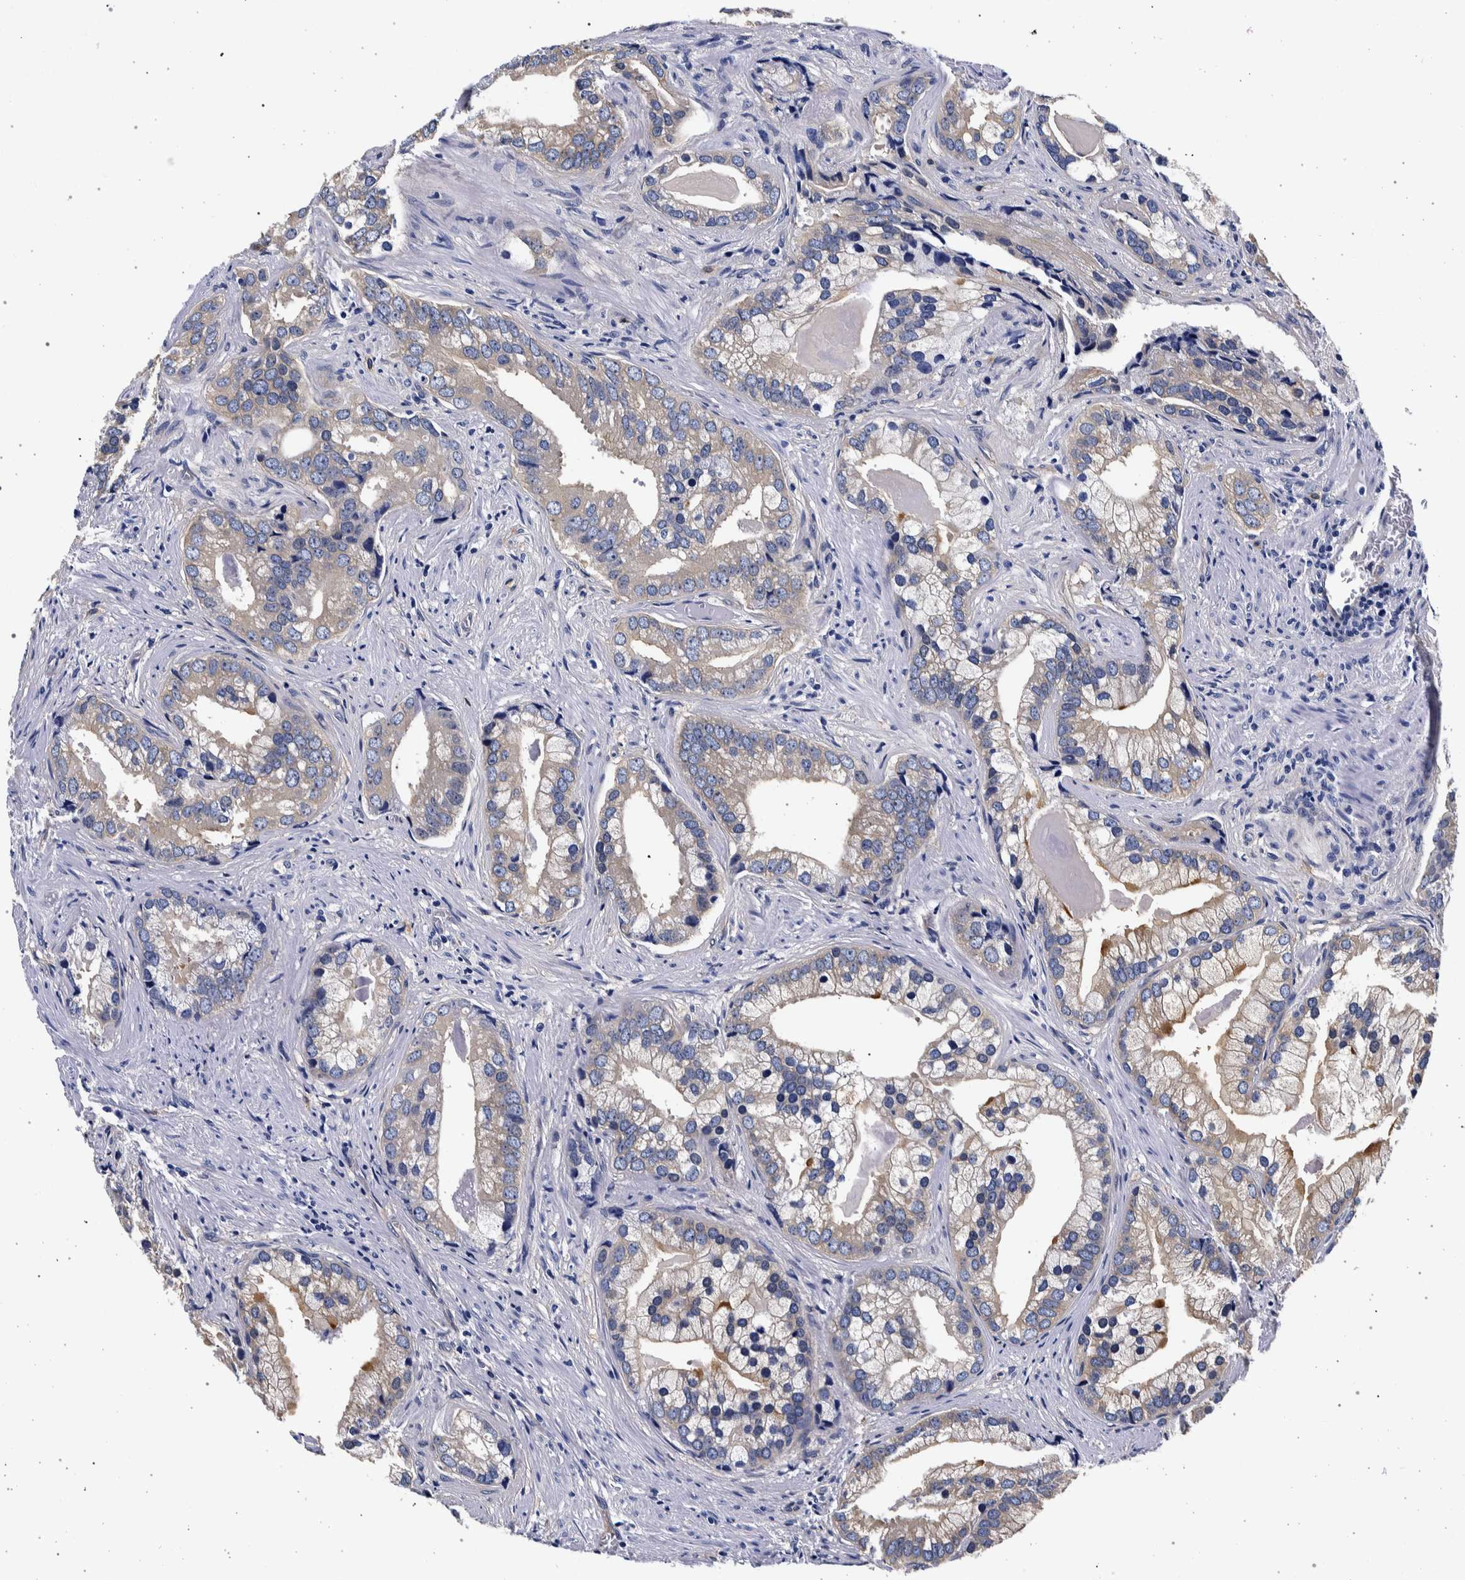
{"staining": {"intensity": "weak", "quantity": "<25%", "location": "cytoplasmic/membranous"}, "tissue": "prostate cancer", "cell_type": "Tumor cells", "image_type": "cancer", "snomed": [{"axis": "morphology", "description": "Adenocarcinoma, Low grade"}, {"axis": "topography", "description": "Prostate"}], "caption": "Tumor cells show no significant positivity in prostate cancer (adenocarcinoma (low-grade)).", "gene": "NIBAN2", "patient": {"sex": "male", "age": 71}}